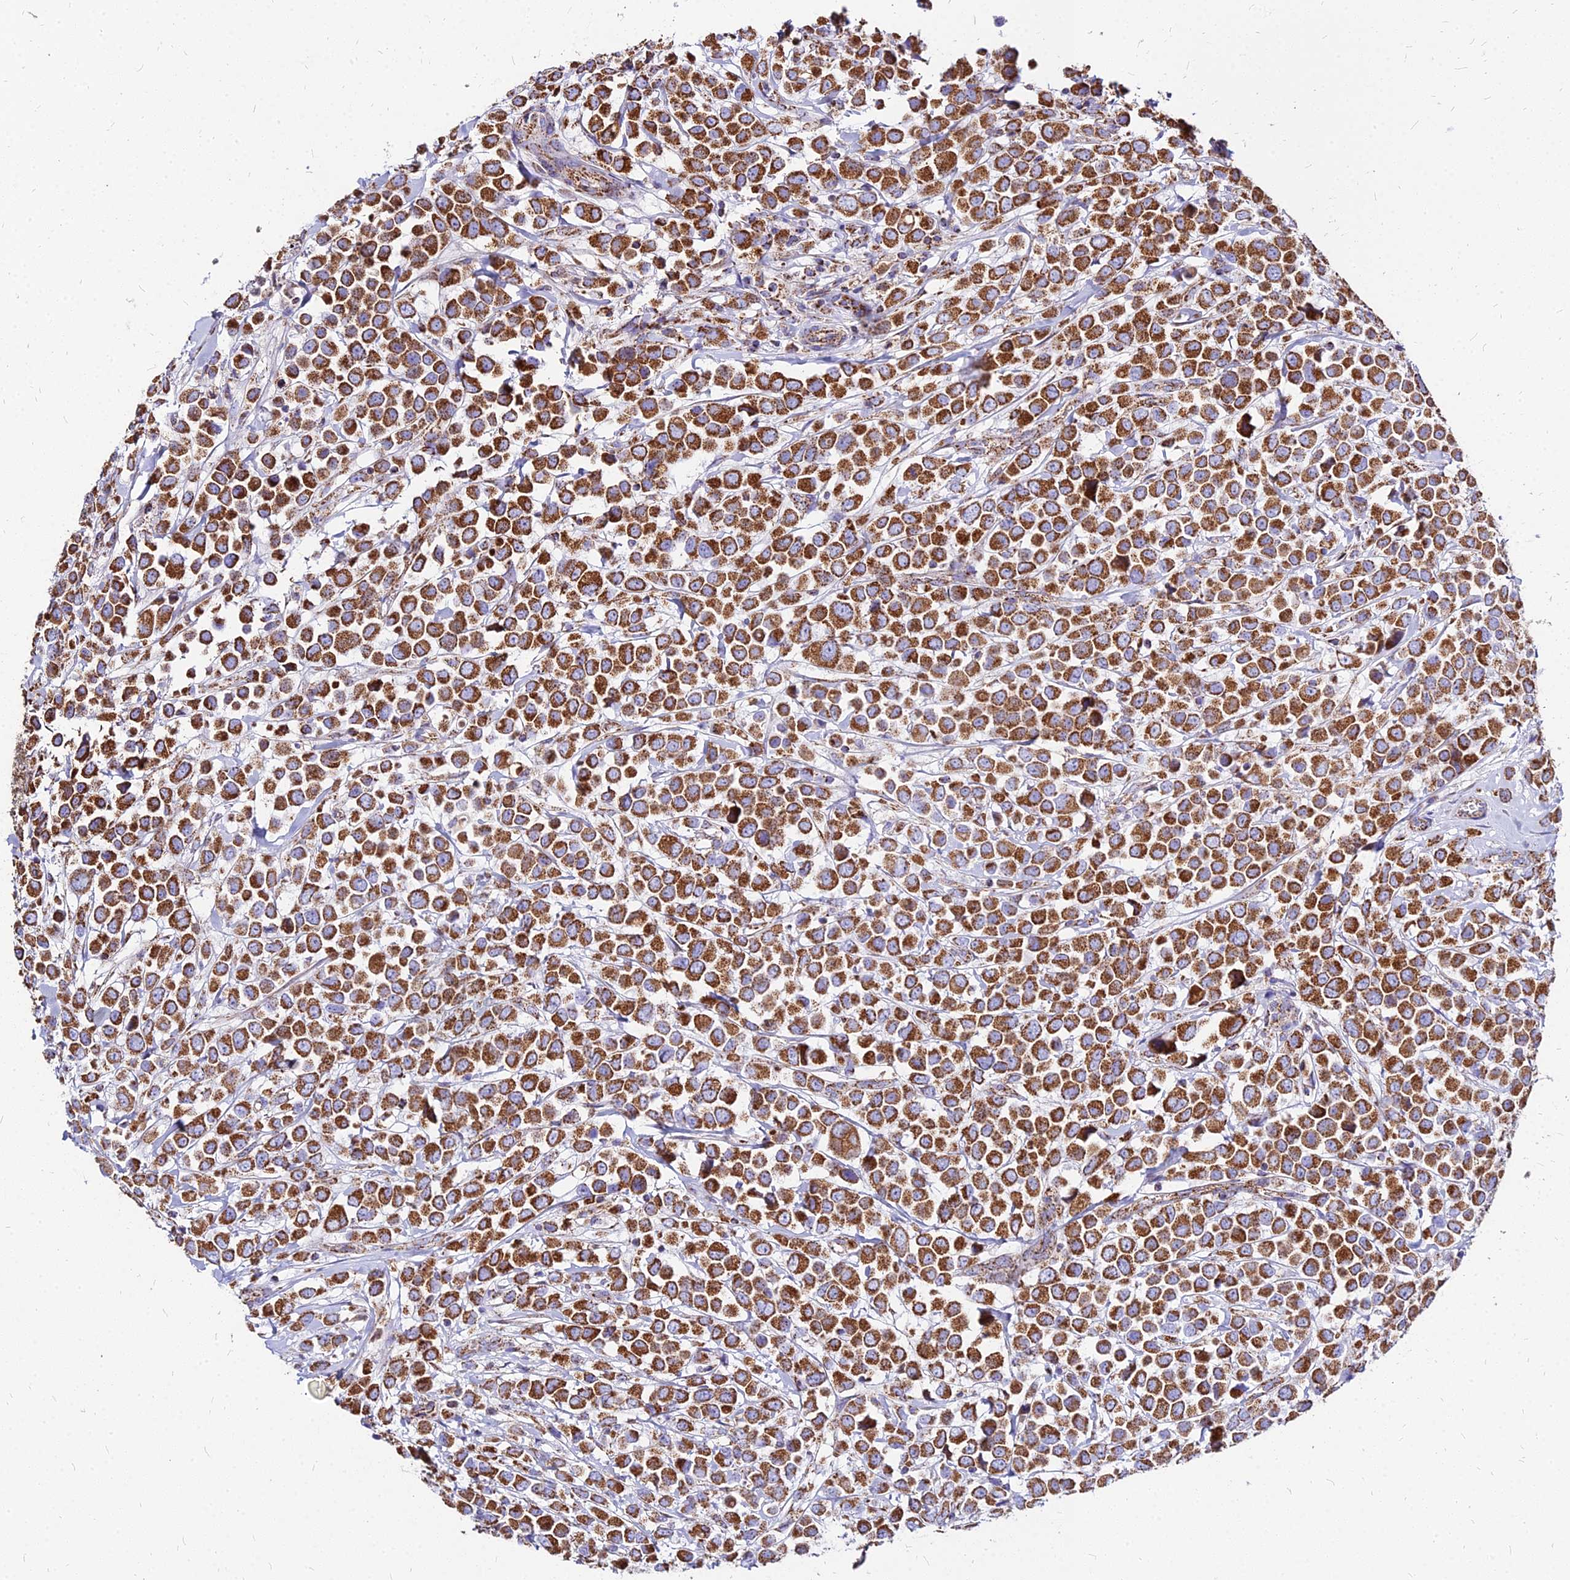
{"staining": {"intensity": "moderate", "quantity": ">75%", "location": "cytoplasmic/membranous"}, "tissue": "breast cancer", "cell_type": "Tumor cells", "image_type": "cancer", "snomed": [{"axis": "morphology", "description": "Duct carcinoma"}, {"axis": "topography", "description": "Breast"}], "caption": "This photomicrograph demonstrates breast infiltrating ductal carcinoma stained with immunohistochemistry to label a protein in brown. The cytoplasmic/membranous of tumor cells show moderate positivity for the protein. Nuclei are counter-stained blue.", "gene": "DLD", "patient": {"sex": "female", "age": 61}}